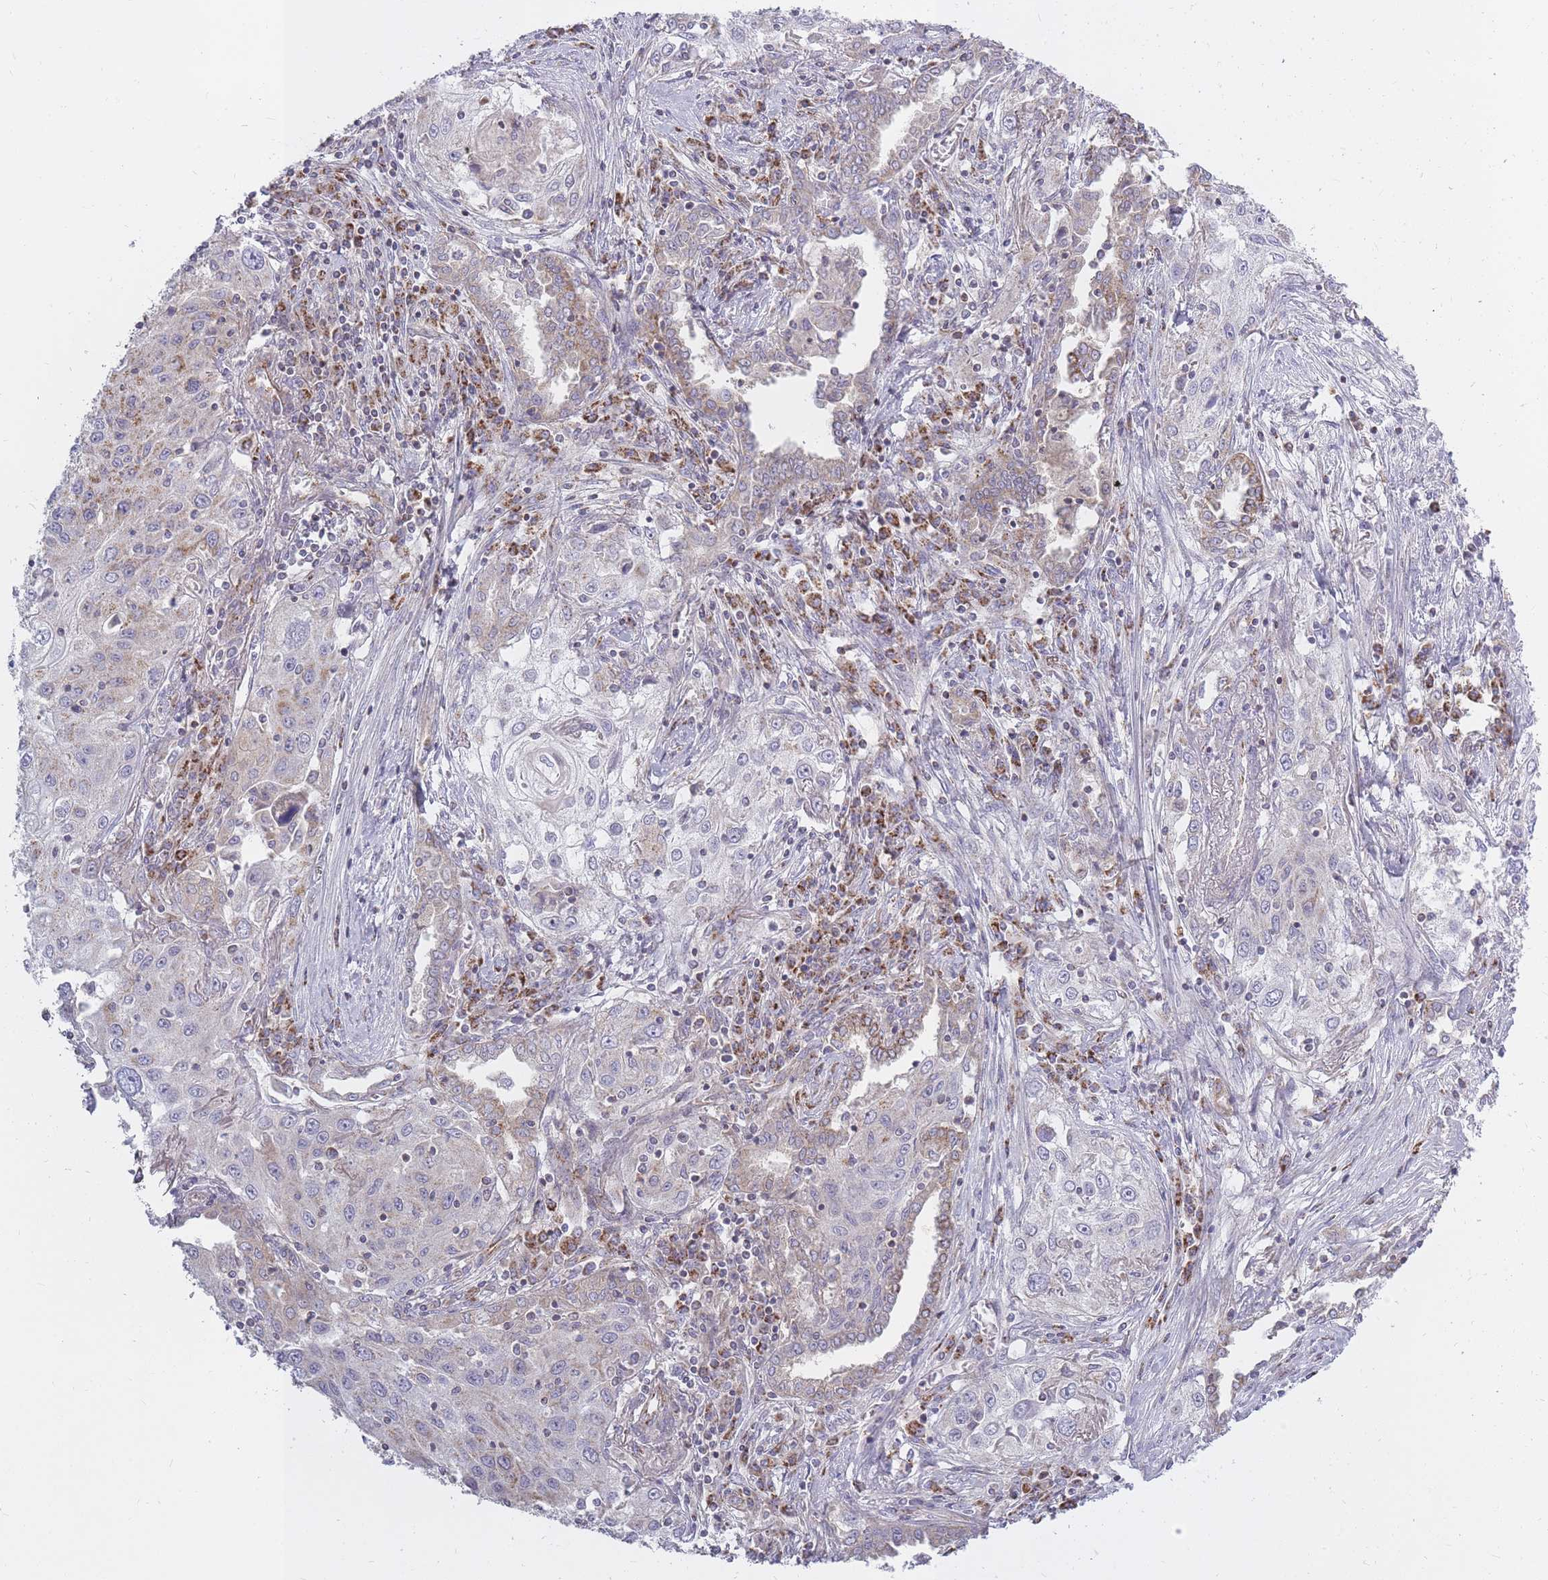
{"staining": {"intensity": "negative", "quantity": "none", "location": "none"}, "tissue": "lung cancer", "cell_type": "Tumor cells", "image_type": "cancer", "snomed": [{"axis": "morphology", "description": "Squamous cell carcinoma, NOS"}, {"axis": "topography", "description": "Lung"}], "caption": "Immunohistochemistry of human lung cancer reveals no positivity in tumor cells. (Stains: DAB (3,3'-diaminobenzidine) immunohistochemistry (IHC) with hematoxylin counter stain, Microscopy: brightfield microscopy at high magnification).", "gene": "ALKBH4", "patient": {"sex": "female", "age": 69}}